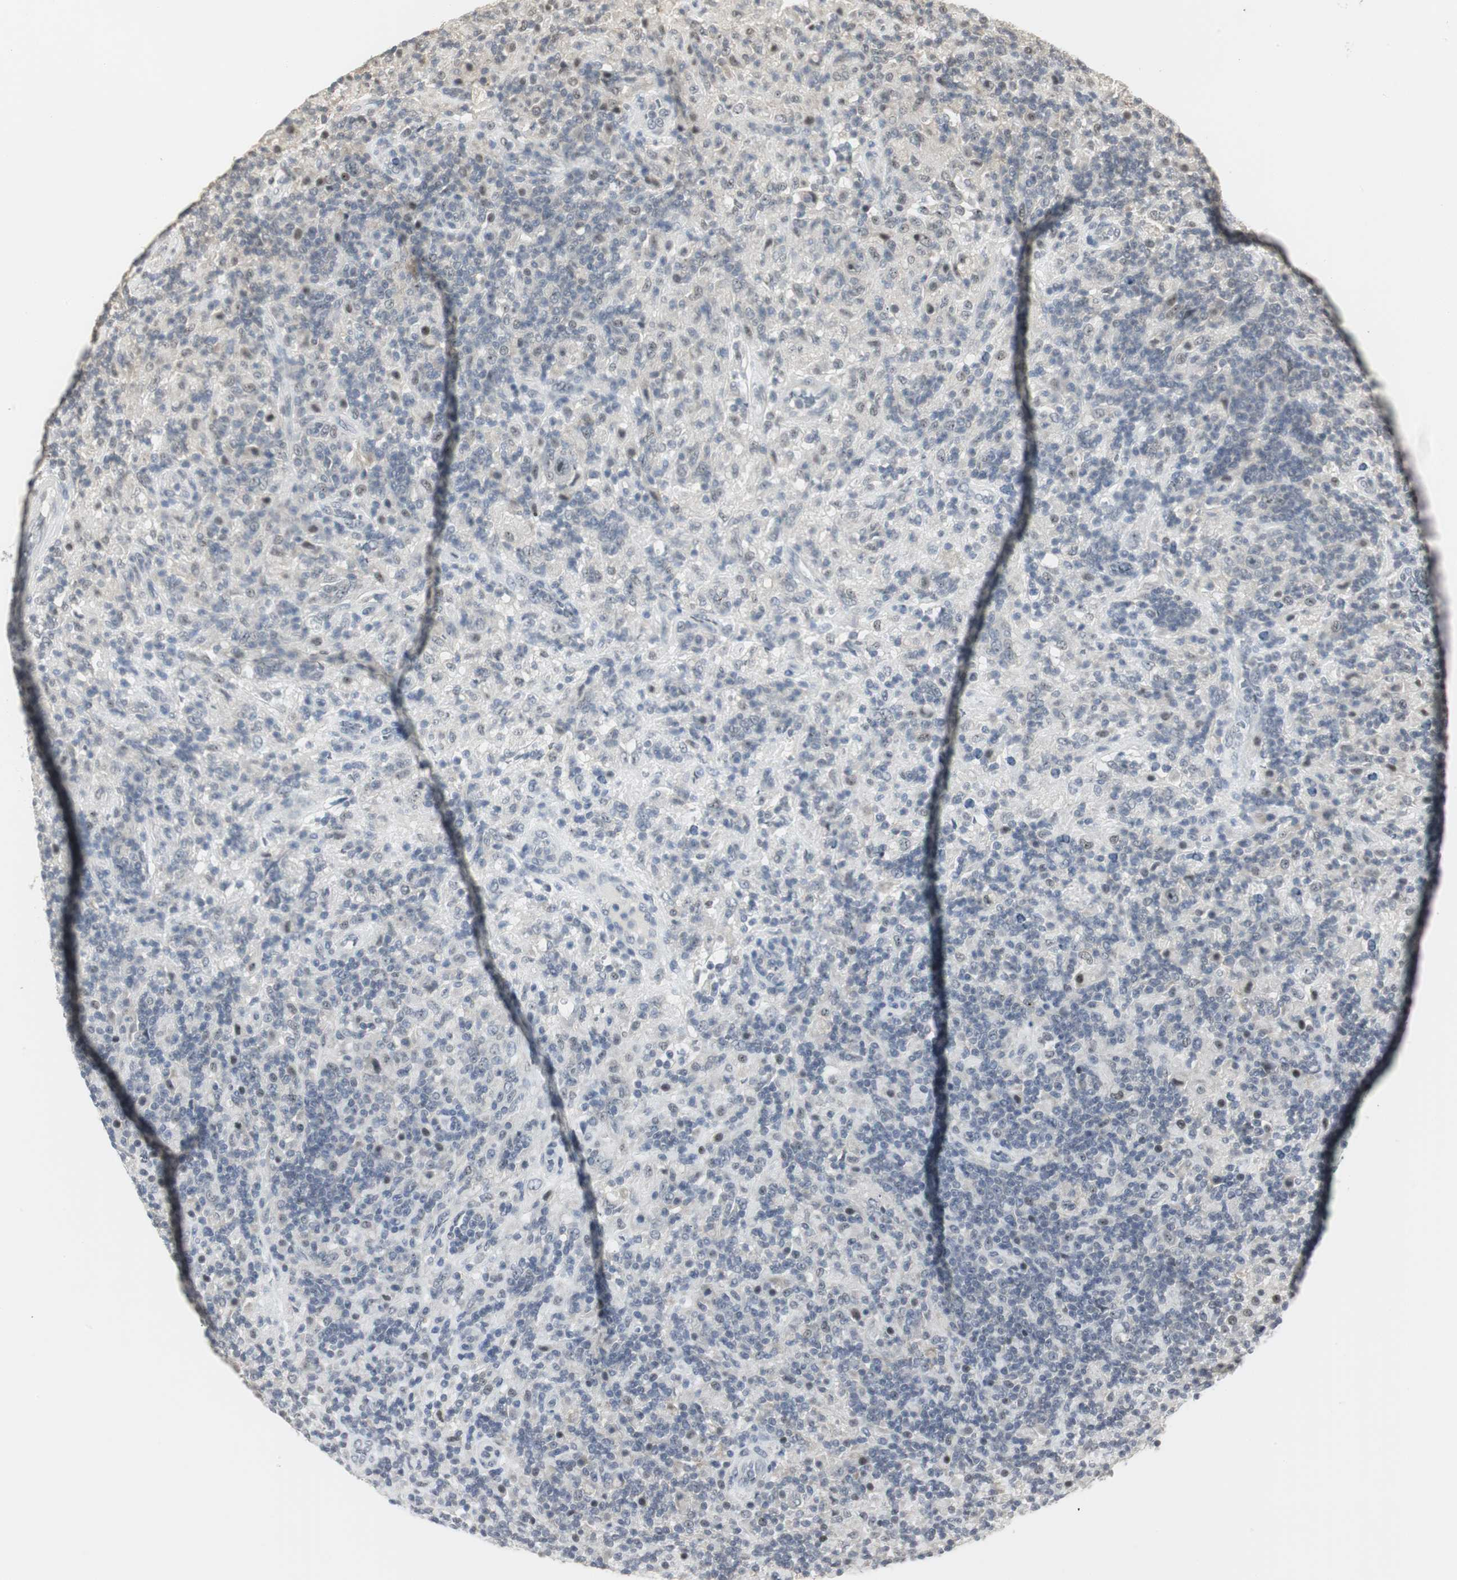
{"staining": {"intensity": "weak", "quantity": "<25%", "location": "nuclear"}, "tissue": "lymphoma", "cell_type": "Tumor cells", "image_type": "cancer", "snomed": [{"axis": "morphology", "description": "Hodgkin's disease, NOS"}, {"axis": "topography", "description": "Lymph node"}], "caption": "Lymphoma was stained to show a protein in brown. There is no significant staining in tumor cells.", "gene": "ELOA", "patient": {"sex": "male", "age": 70}}